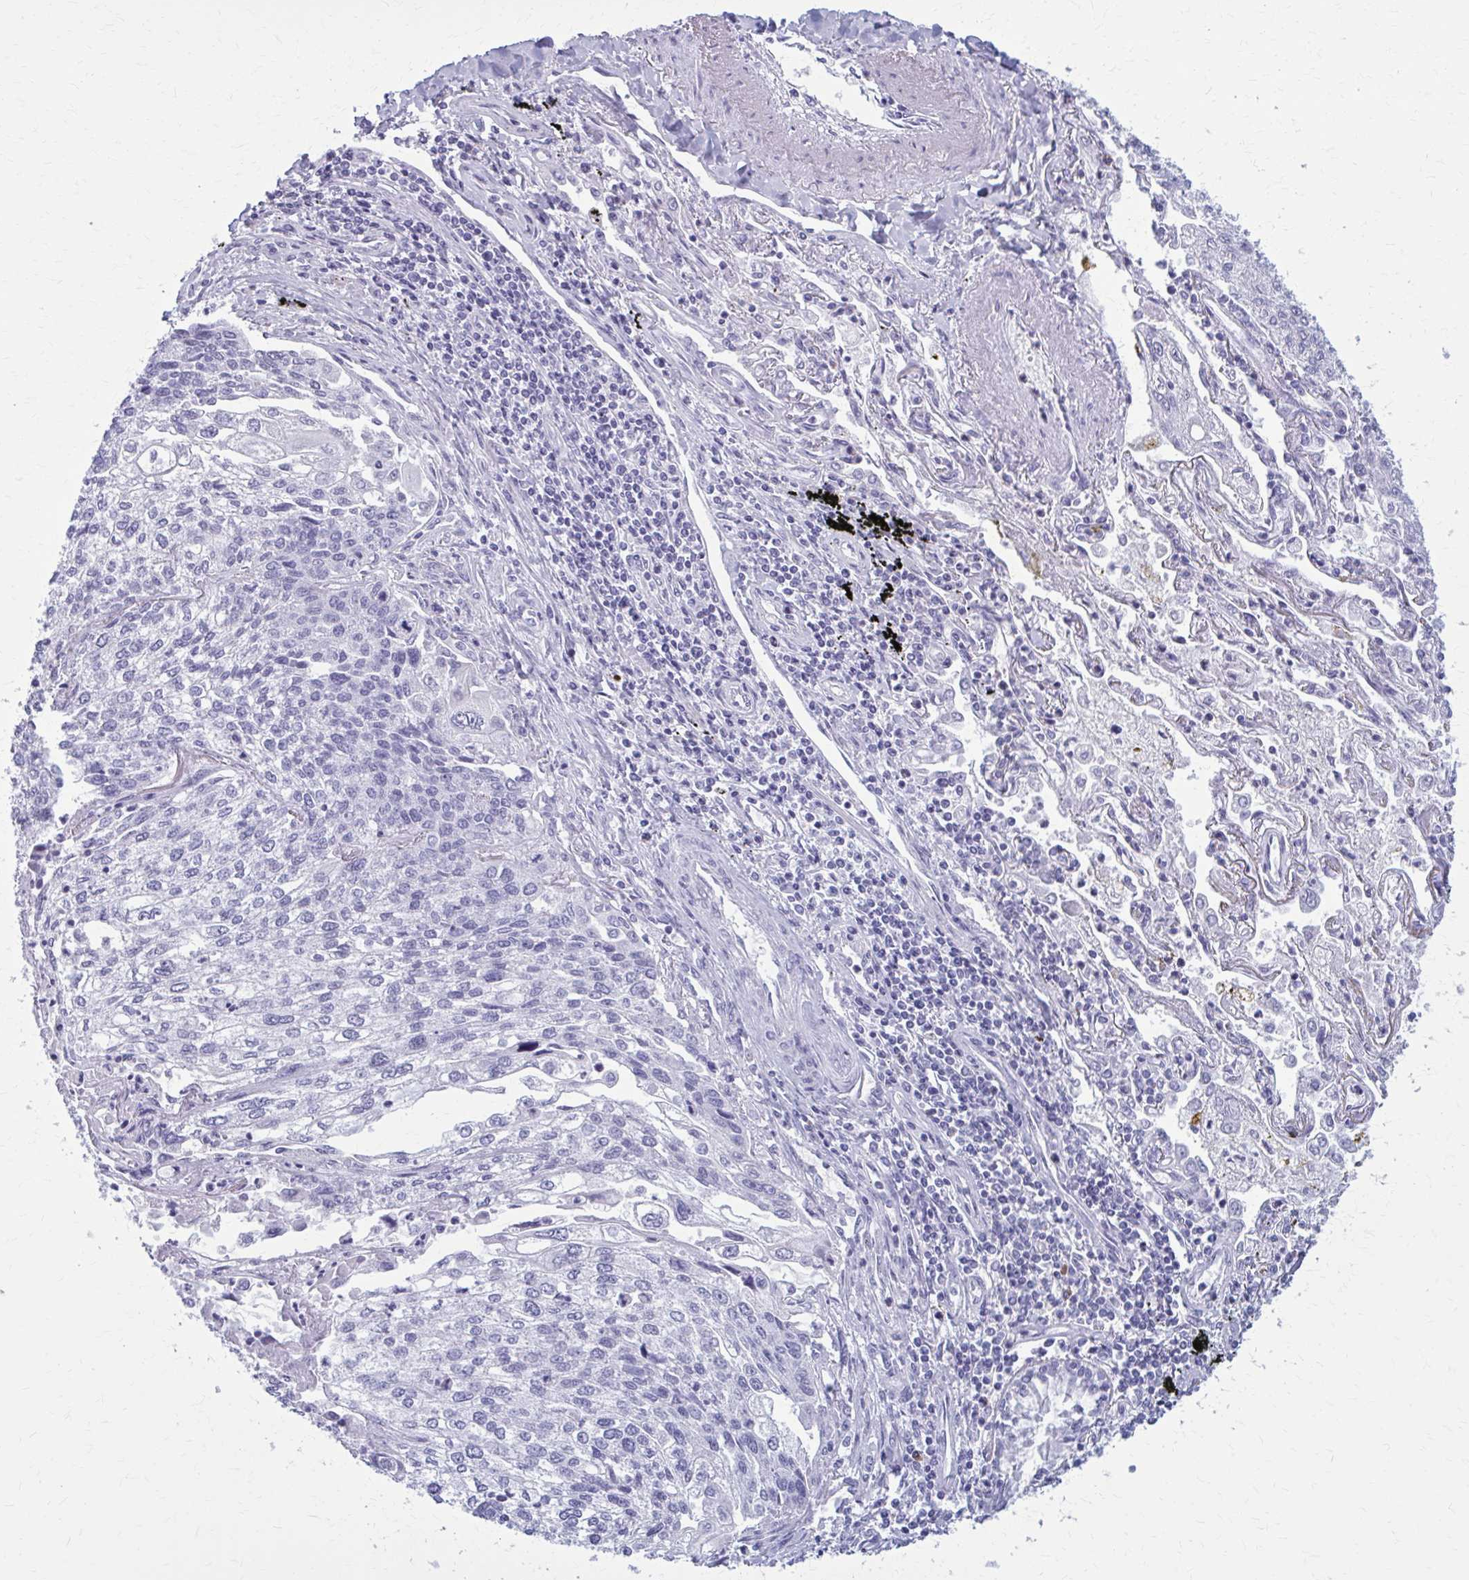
{"staining": {"intensity": "negative", "quantity": "none", "location": "none"}, "tissue": "lung cancer", "cell_type": "Tumor cells", "image_type": "cancer", "snomed": [{"axis": "morphology", "description": "Squamous cell carcinoma, NOS"}, {"axis": "topography", "description": "Lung"}], "caption": "A high-resolution photomicrograph shows immunohistochemistry staining of squamous cell carcinoma (lung), which exhibits no significant staining in tumor cells. (IHC, brightfield microscopy, high magnification).", "gene": "ZDHHC7", "patient": {"sex": "male", "age": 74}}